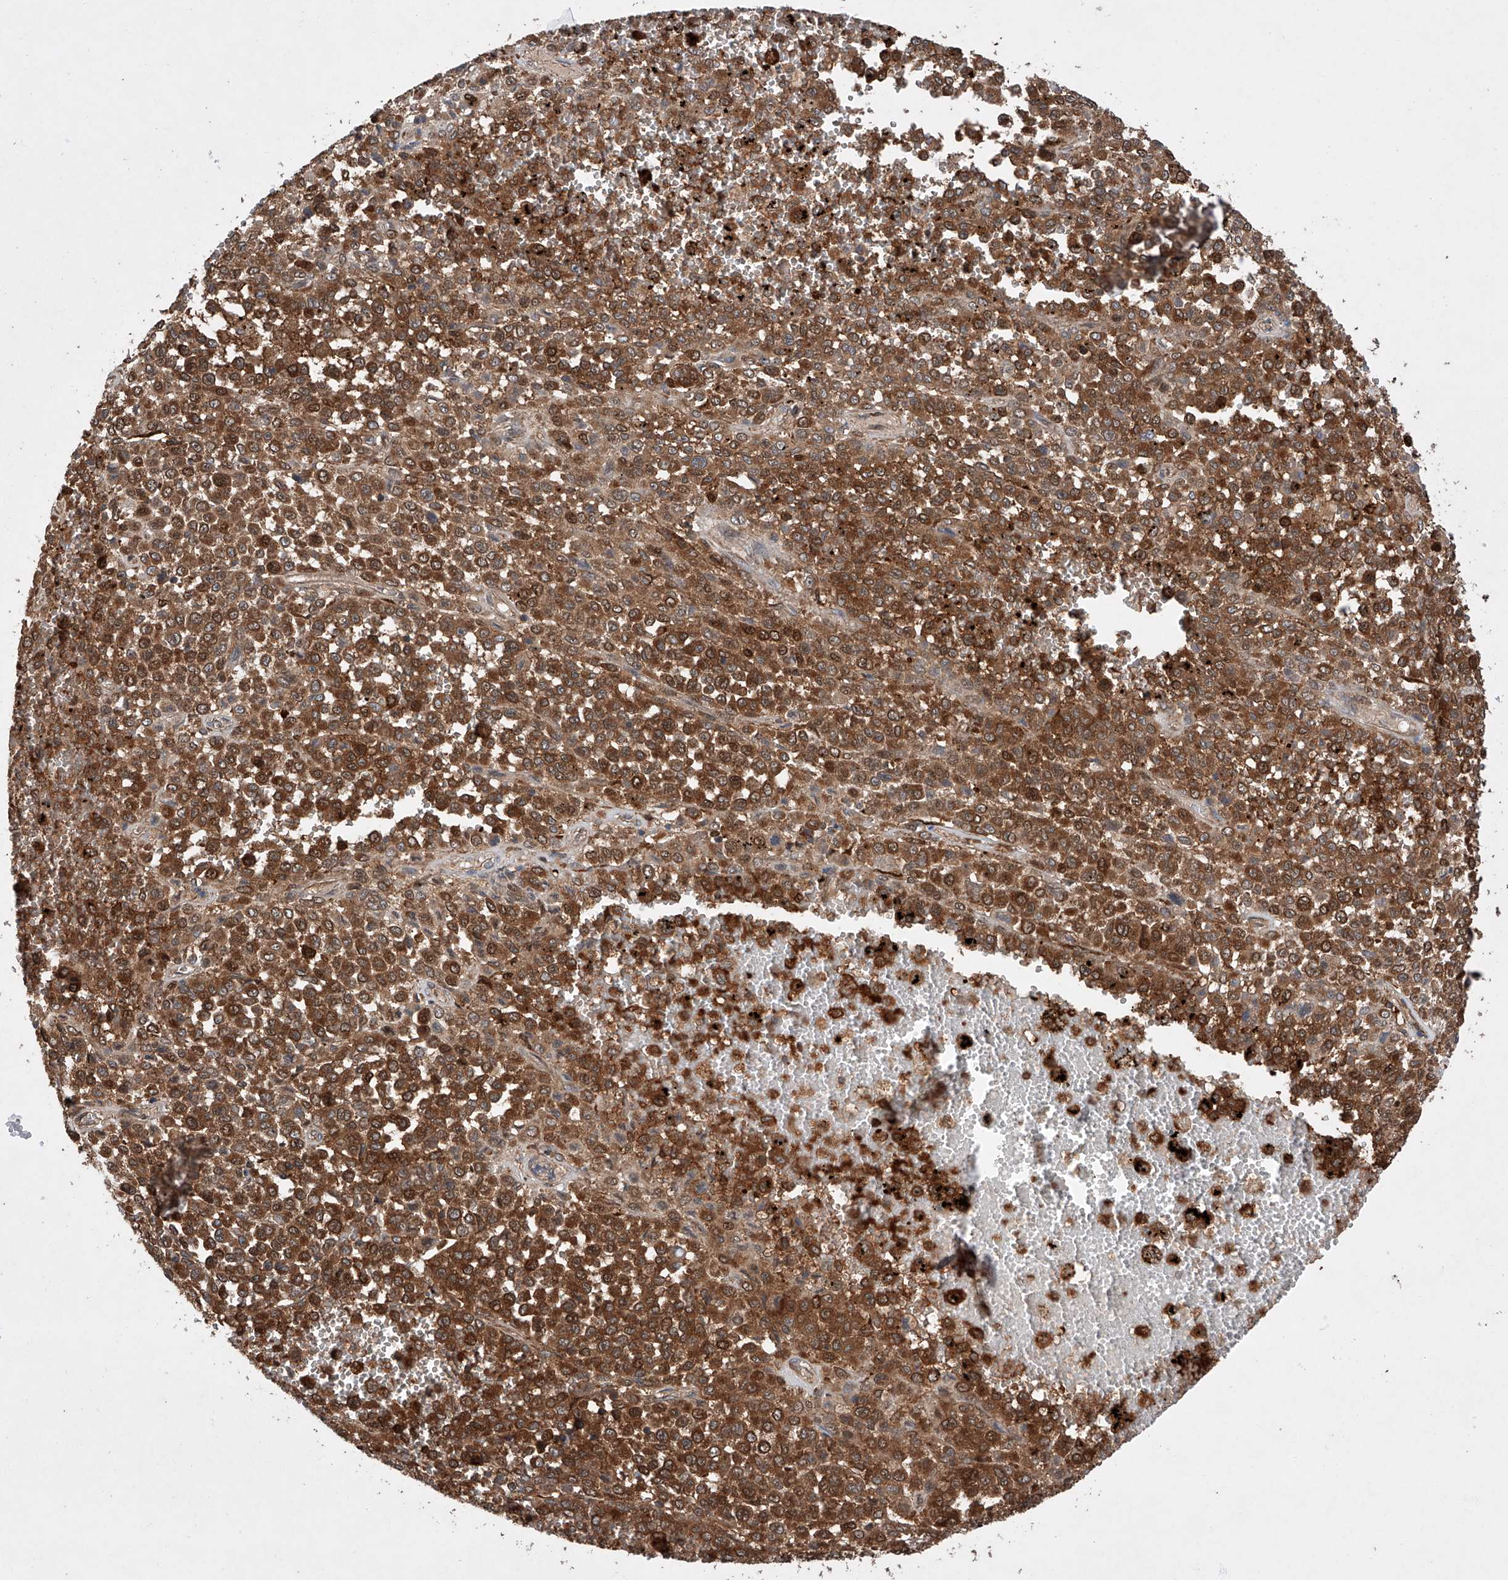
{"staining": {"intensity": "strong", "quantity": ">75%", "location": "cytoplasmic/membranous"}, "tissue": "melanoma", "cell_type": "Tumor cells", "image_type": "cancer", "snomed": [{"axis": "morphology", "description": "Malignant melanoma, Metastatic site"}, {"axis": "topography", "description": "Pancreas"}], "caption": "Melanoma was stained to show a protein in brown. There is high levels of strong cytoplasmic/membranous expression in approximately >75% of tumor cells.", "gene": "TIMM23", "patient": {"sex": "female", "age": 30}}